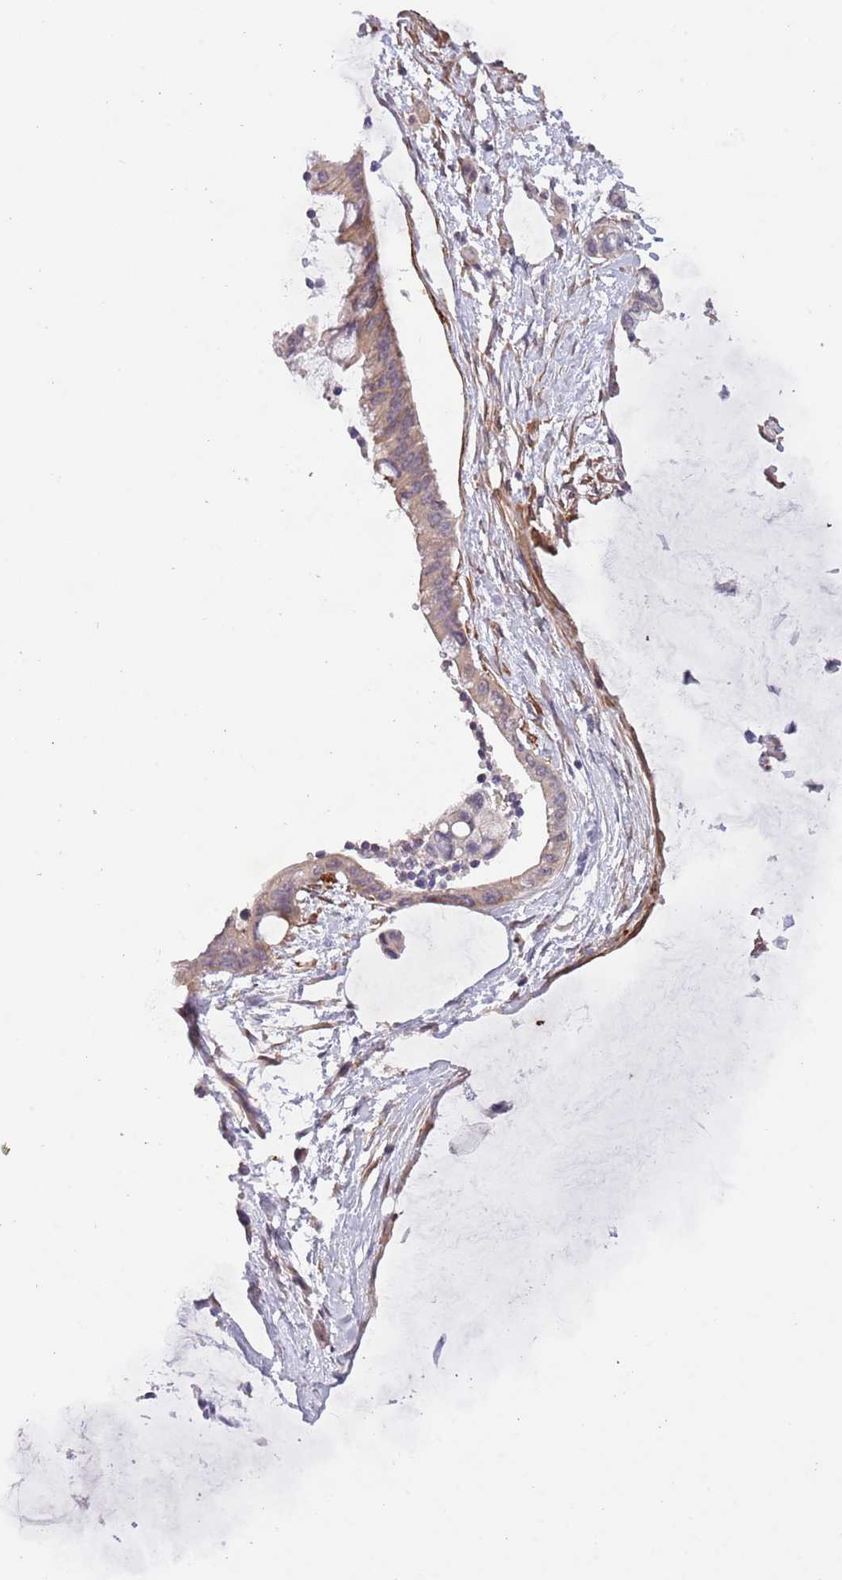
{"staining": {"intensity": "weak", "quantity": "25%-75%", "location": "cytoplasmic/membranous"}, "tissue": "ovarian cancer", "cell_type": "Tumor cells", "image_type": "cancer", "snomed": [{"axis": "morphology", "description": "Cystadenocarcinoma, mucinous, NOS"}, {"axis": "topography", "description": "Ovary"}], "caption": "The image displays staining of ovarian cancer, revealing weak cytoplasmic/membranous protein expression (brown color) within tumor cells.", "gene": "ZNF658", "patient": {"sex": "female", "age": 39}}